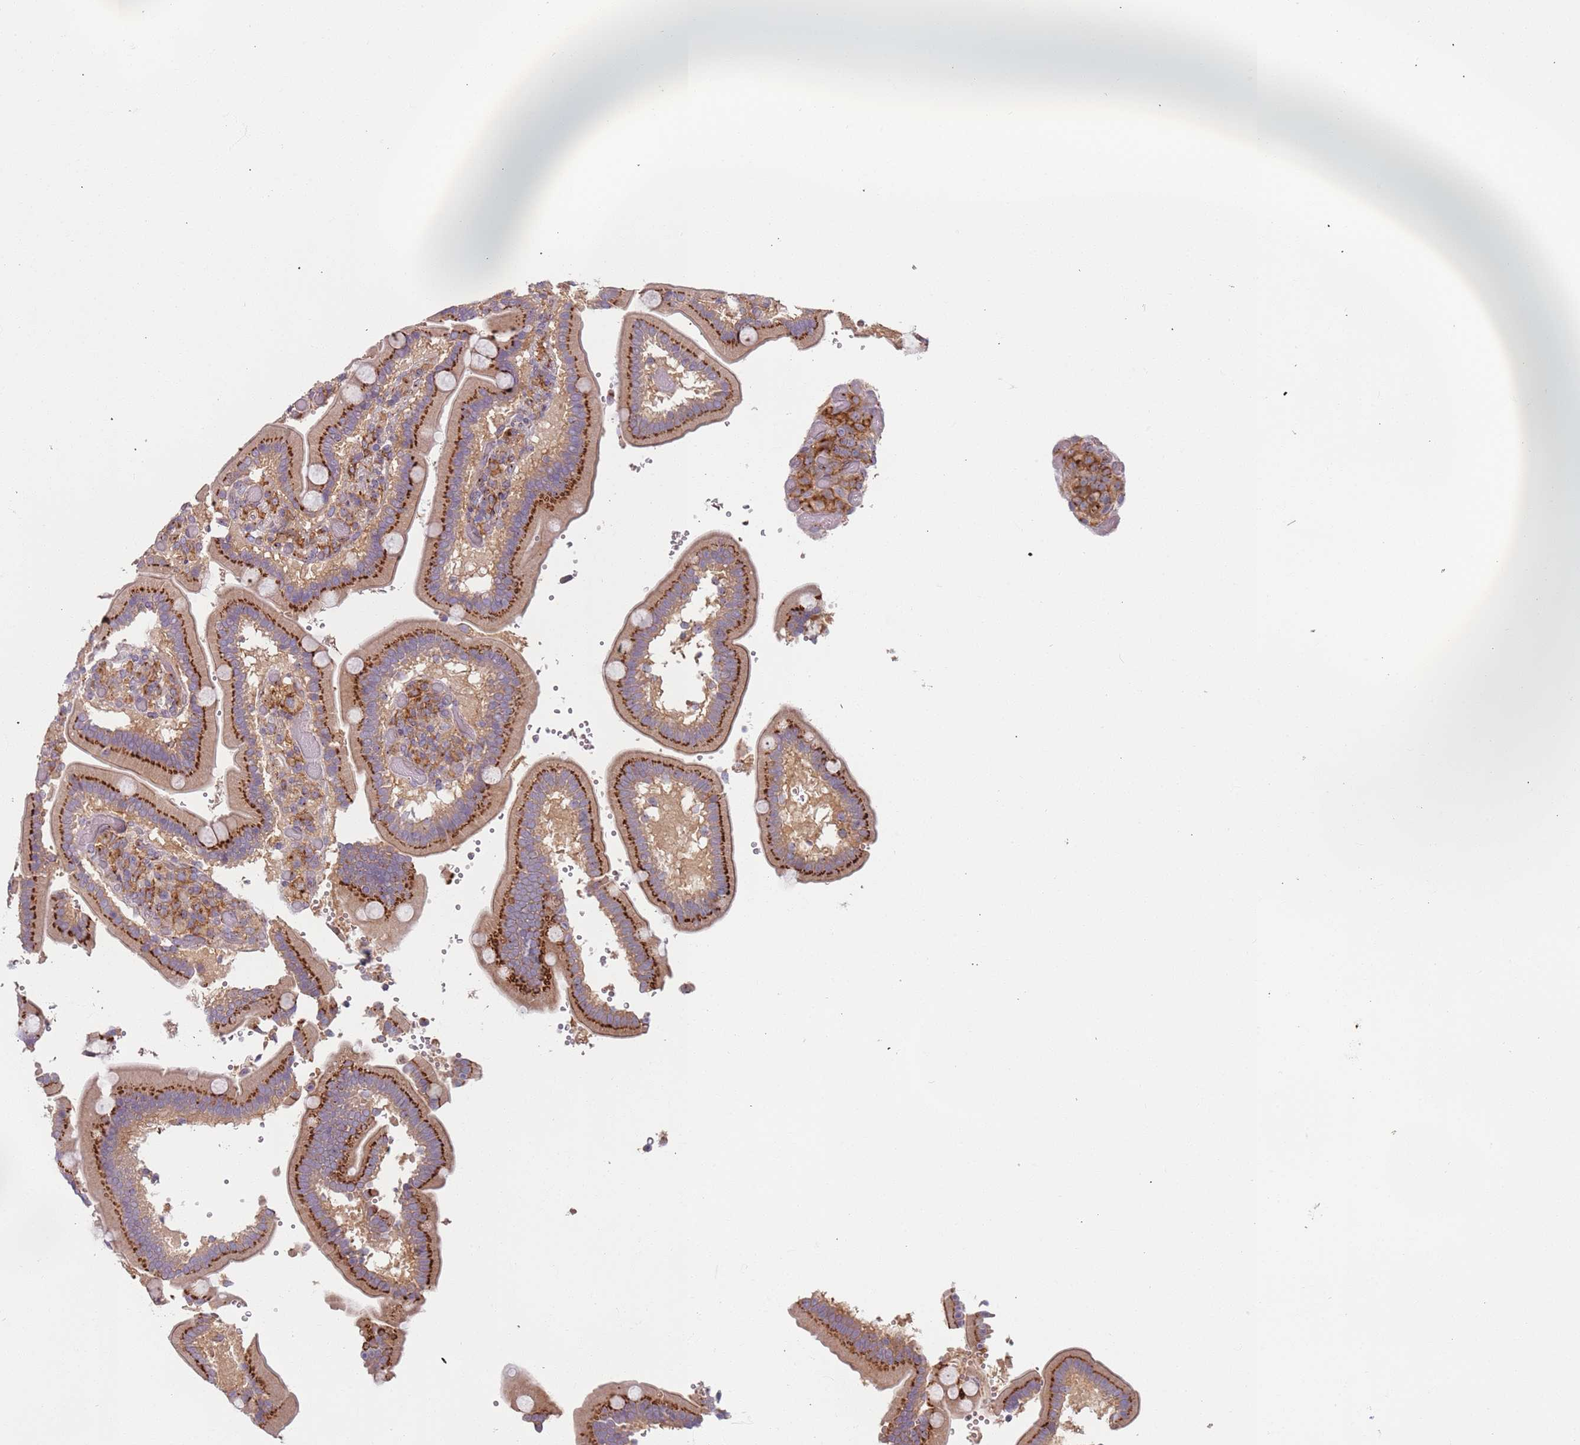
{"staining": {"intensity": "strong", "quantity": ">75%", "location": "cytoplasmic/membranous"}, "tissue": "duodenum", "cell_type": "Glandular cells", "image_type": "normal", "snomed": [{"axis": "morphology", "description": "Normal tissue, NOS"}, {"axis": "topography", "description": "Duodenum"}], "caption": "Human duodenum stained with a brown dye demonstrates strong cytoplasmic/membranous positive positivity in about >75% of glandular cells.", "gene": "AKTIP", "patient": {"sex": "female", "age": 62}}